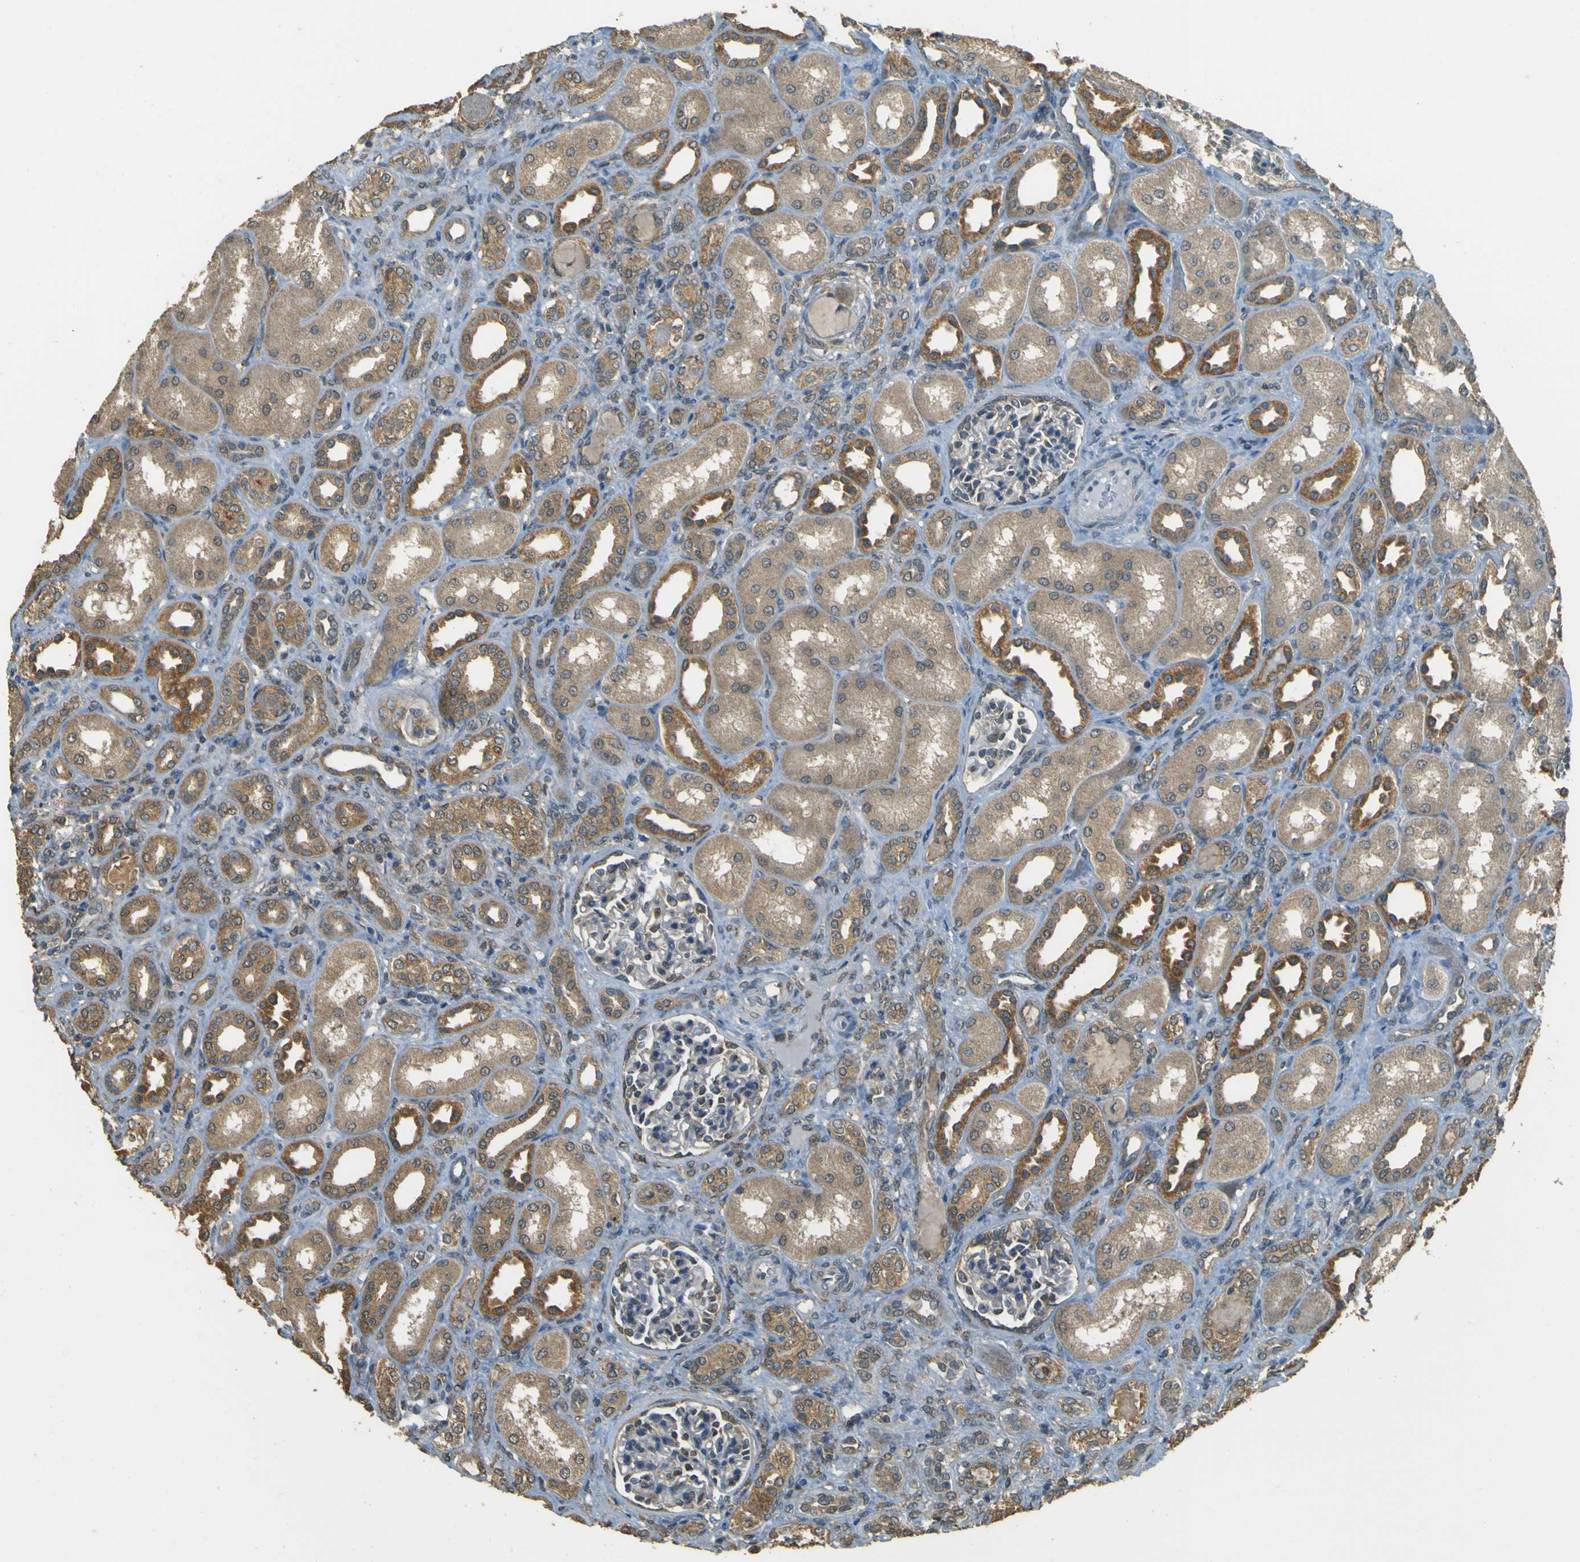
{"staining": {"intensity": "weak", "quantity": "<25%", "location": "cytoplasmic/membranous"}, "tissue": "kidney", "cell_type": "Cells in glomeruli", "image_type": "normal", "snomed": [{"axis": "morphology", "description": "Normal tissue, NOS"}, {"axis": "topography", "description": "Kidney"}], "caption": "IHC photomicrograph of benign kidney: kidney stained with DAB demonstrates no significant protein staining in cells in glomeruli.", "gene": "GOLGA1", "patient": {"sex": "male", "age": 7}}